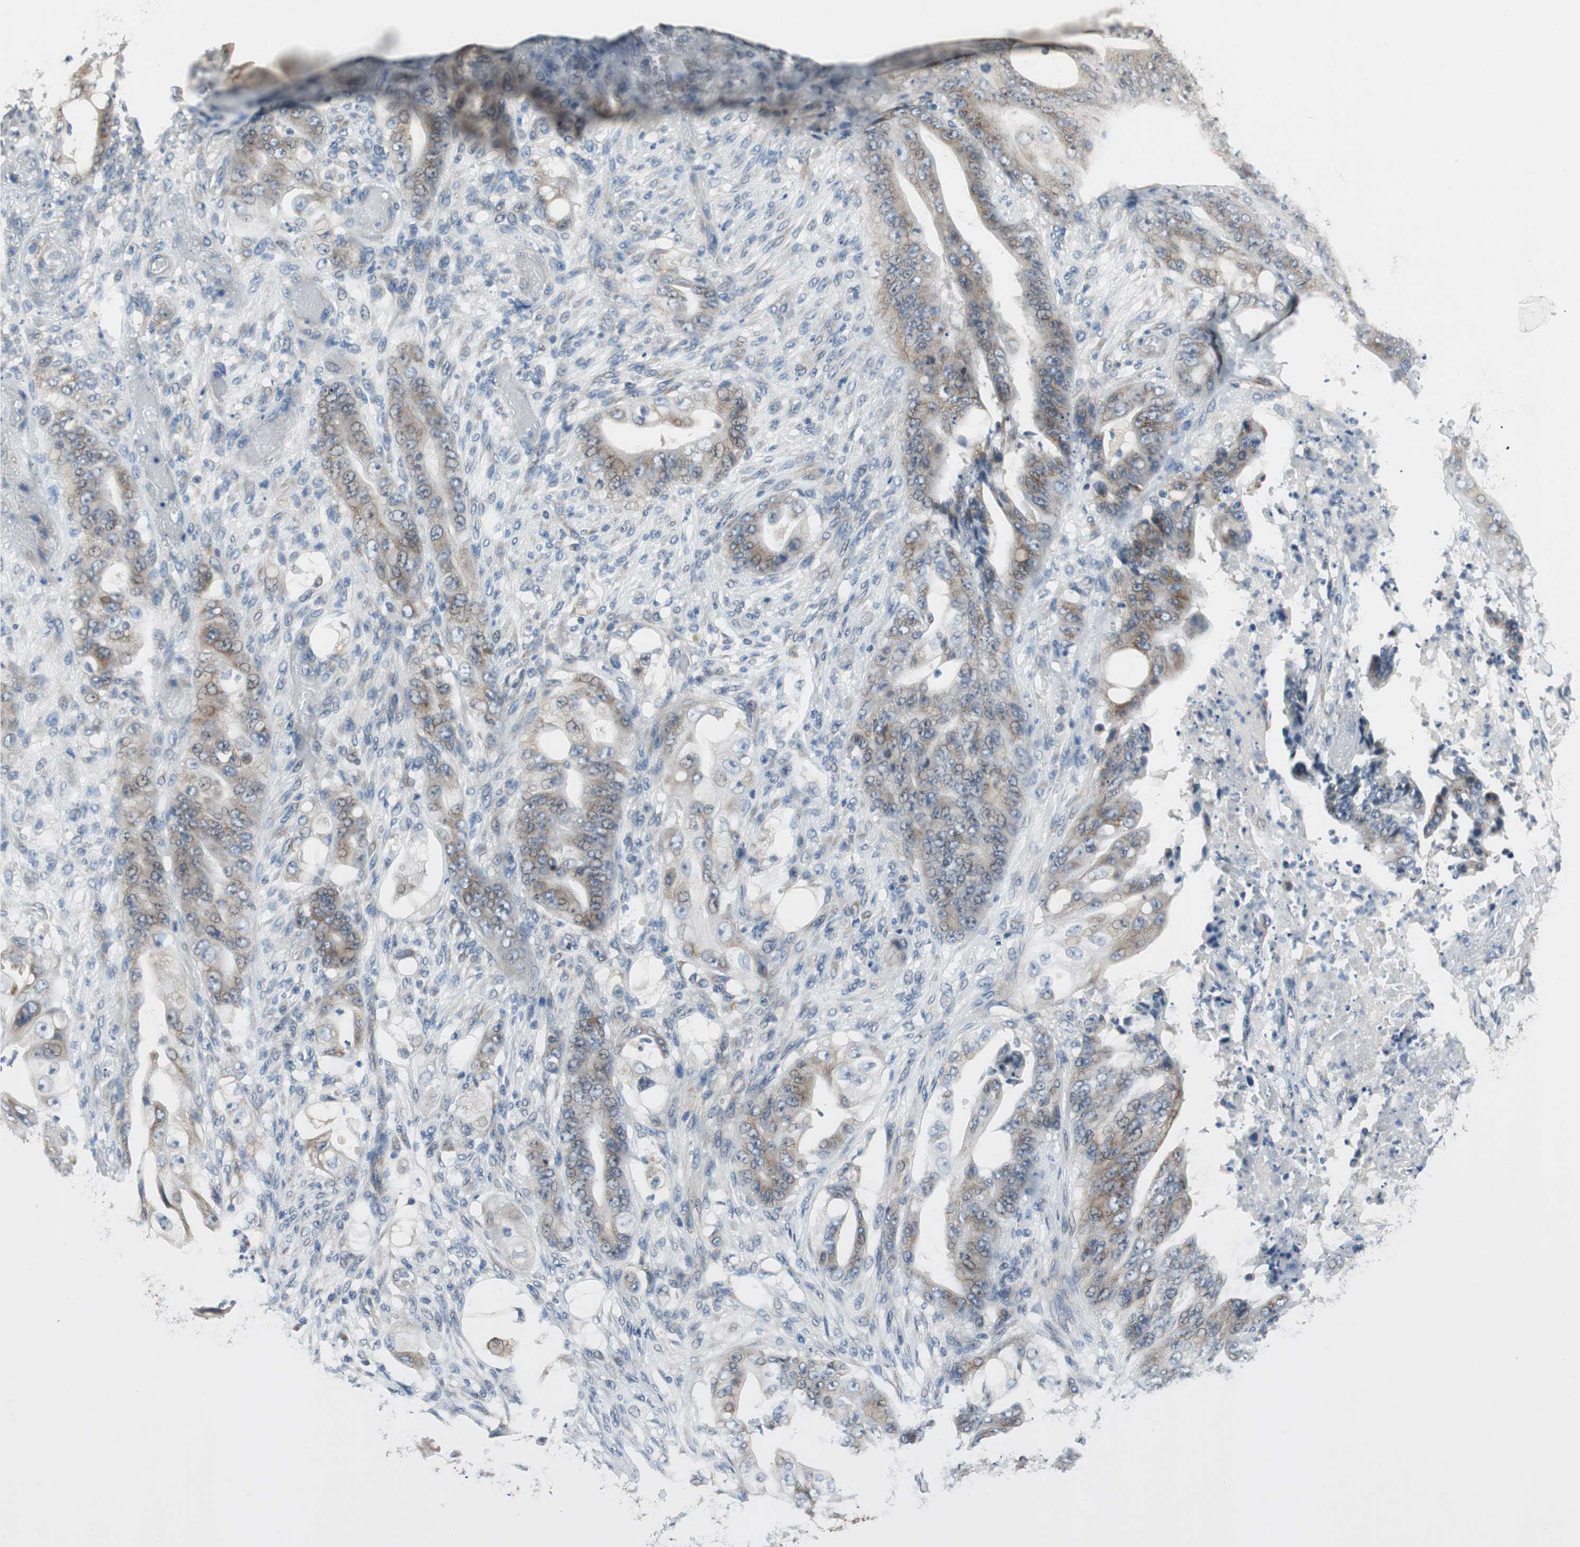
{"staining": {"intensity": "weak", "quantity": "25%-75%", "location": "cytoplasmic/membranous"}, "tissue": "stomach cancer", "cell_type": "Tumor cells", "image_type": "cancer", "snomed": [{"axis": "morphology", "description": "Adenocarcinoma, NOS"}, {"axis": "topography", "description": "Stomach"}], "caption": "The image exhibits immunohistochemical staining of stomach cancer (adenocarcinoma). There is weak cytoplasmic/membranous staining is appreciated in about 25%-75% of tumor cells.", "gene": "PLAA", "patient": {"sex": "female", "age": 73}}